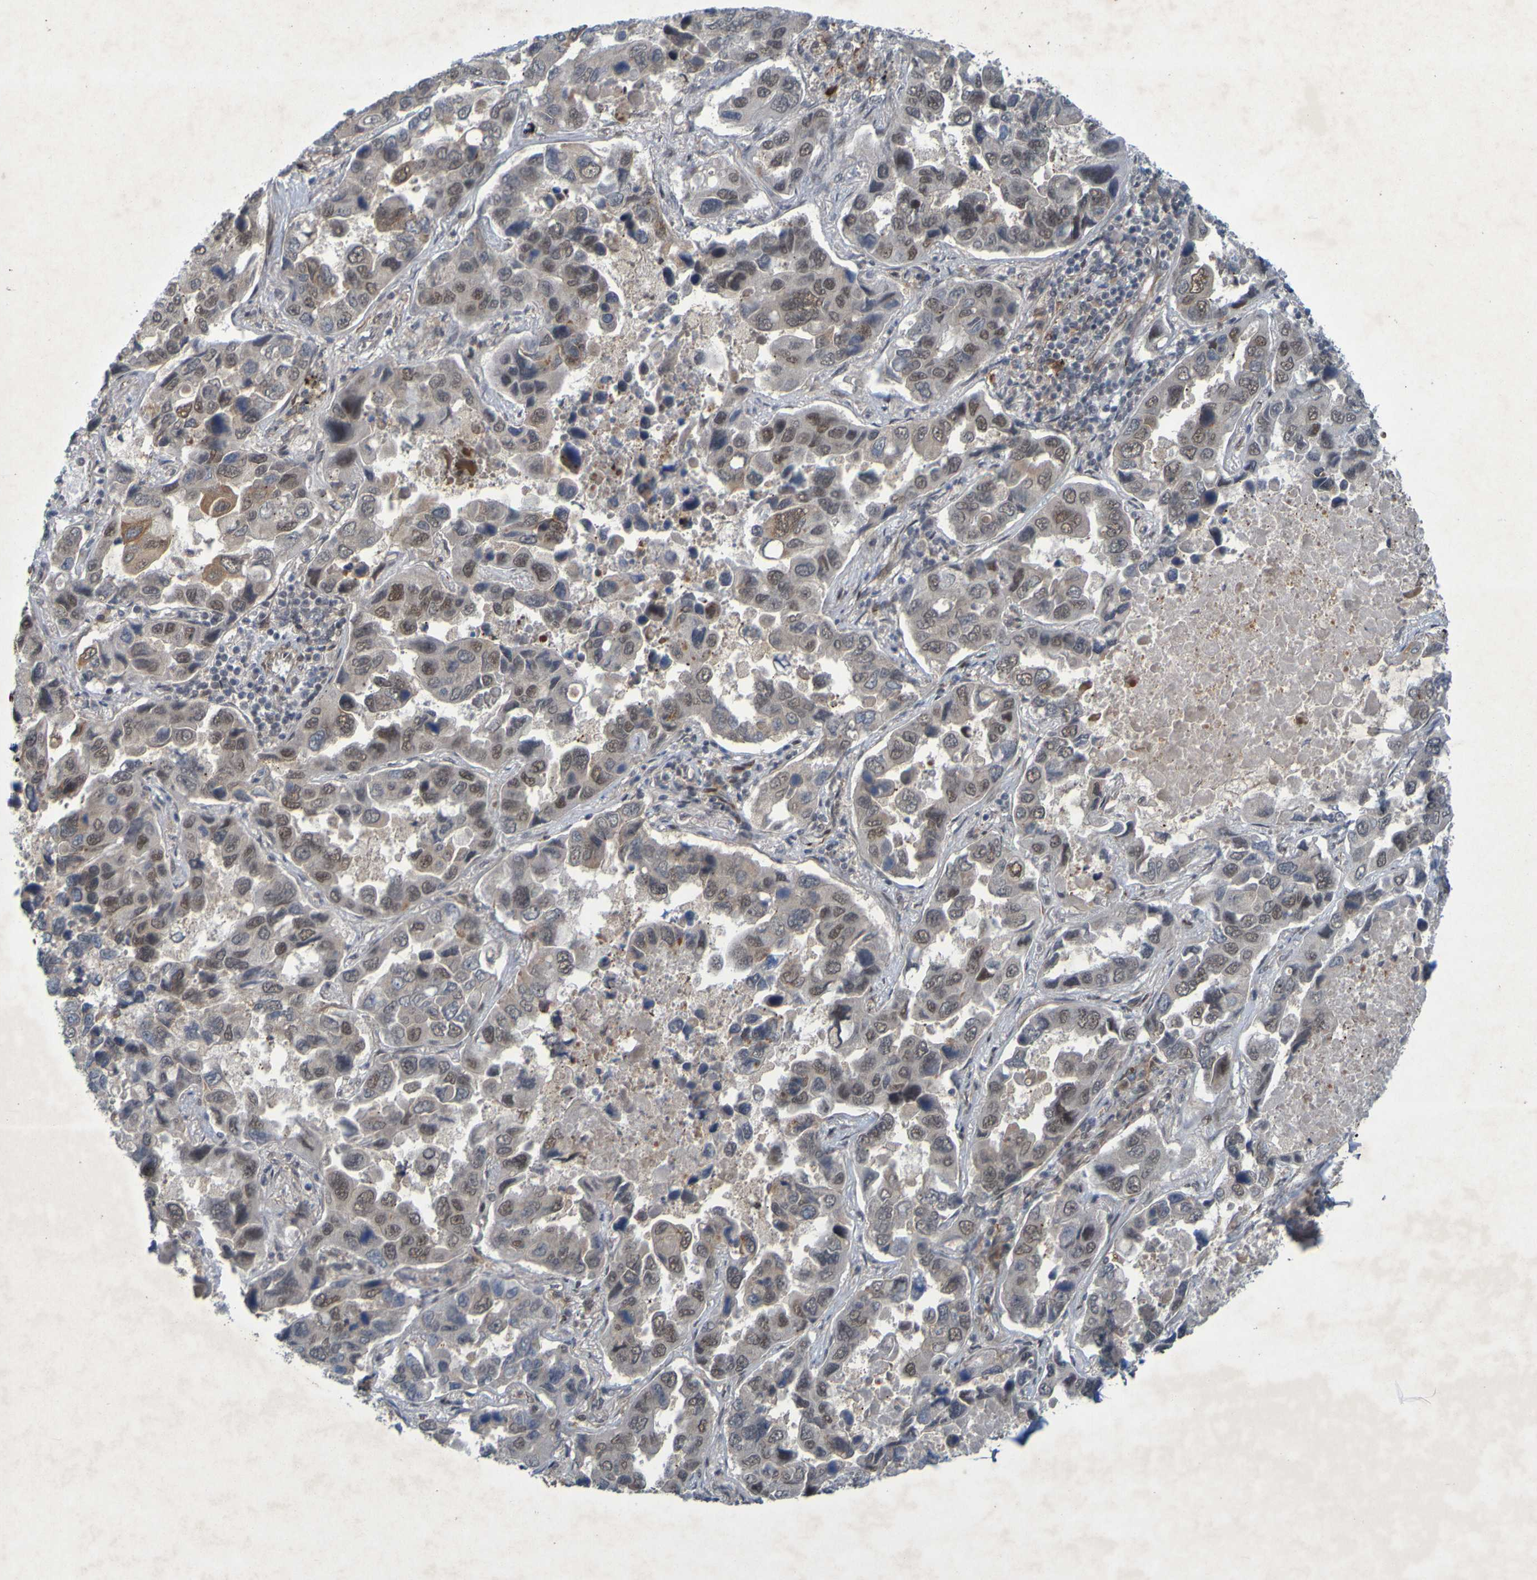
{"staining": {"intensity": "moderate", "quantity": "25%-75%", "location": "cytoplasmic/membranous,nuclear"}, "tissue": "lung cancer", "cell_type": "Tumor cells", "image_type": "cancer", "snomed": [{"axis": "morphology", "description": "Adenocarcinoma, NOS"}, {"axis": "topography", "description": "Lung"}], "caption": "Immunohistochemical staining of lung adenocarcinoma demonstrates moderate cytoplasmic/membranous and nuclear protein staining in about 25%-75% of tumor cells.", "gene": "MCPH1", "patient": {"sex": "male", "age": 64}}